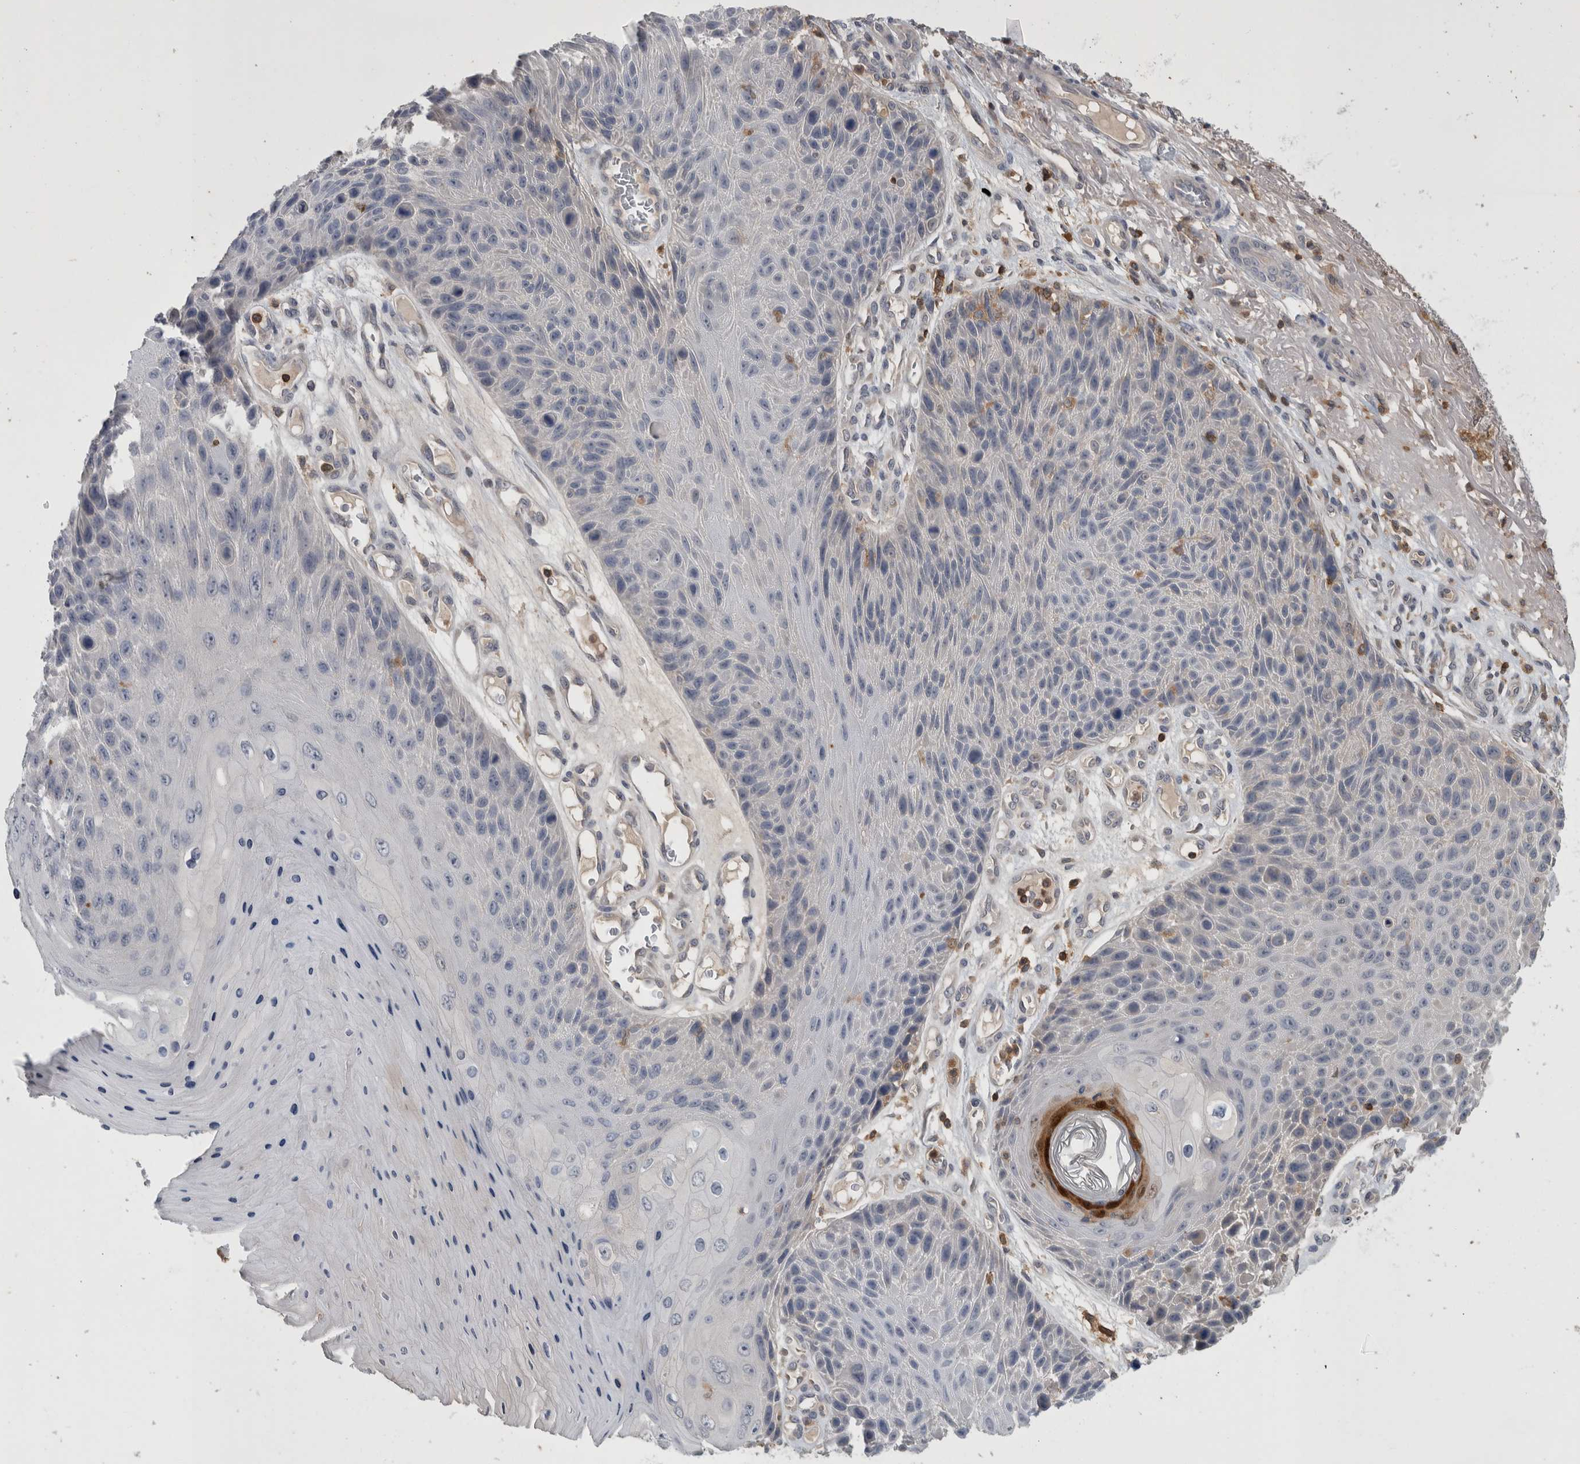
{"staining": {"intensity": "negative", "quantity": "none", "location": "none"}, "tissue": "skin cancer", "cell_type": "Tumor cells", "image_type": "cancer", "snomed": [{"axis": "morphology", "description": "Squamous cell carcinoma, NOS"}, {"axis": "topography", "description": "Skin"}], "caption": "Immunohistochemical staining of skin squamous cell carcinoma reveals no significant staining in tumor cells.", "gene": "GFRA2", "patient": {"sex": "female", "age": 88}}